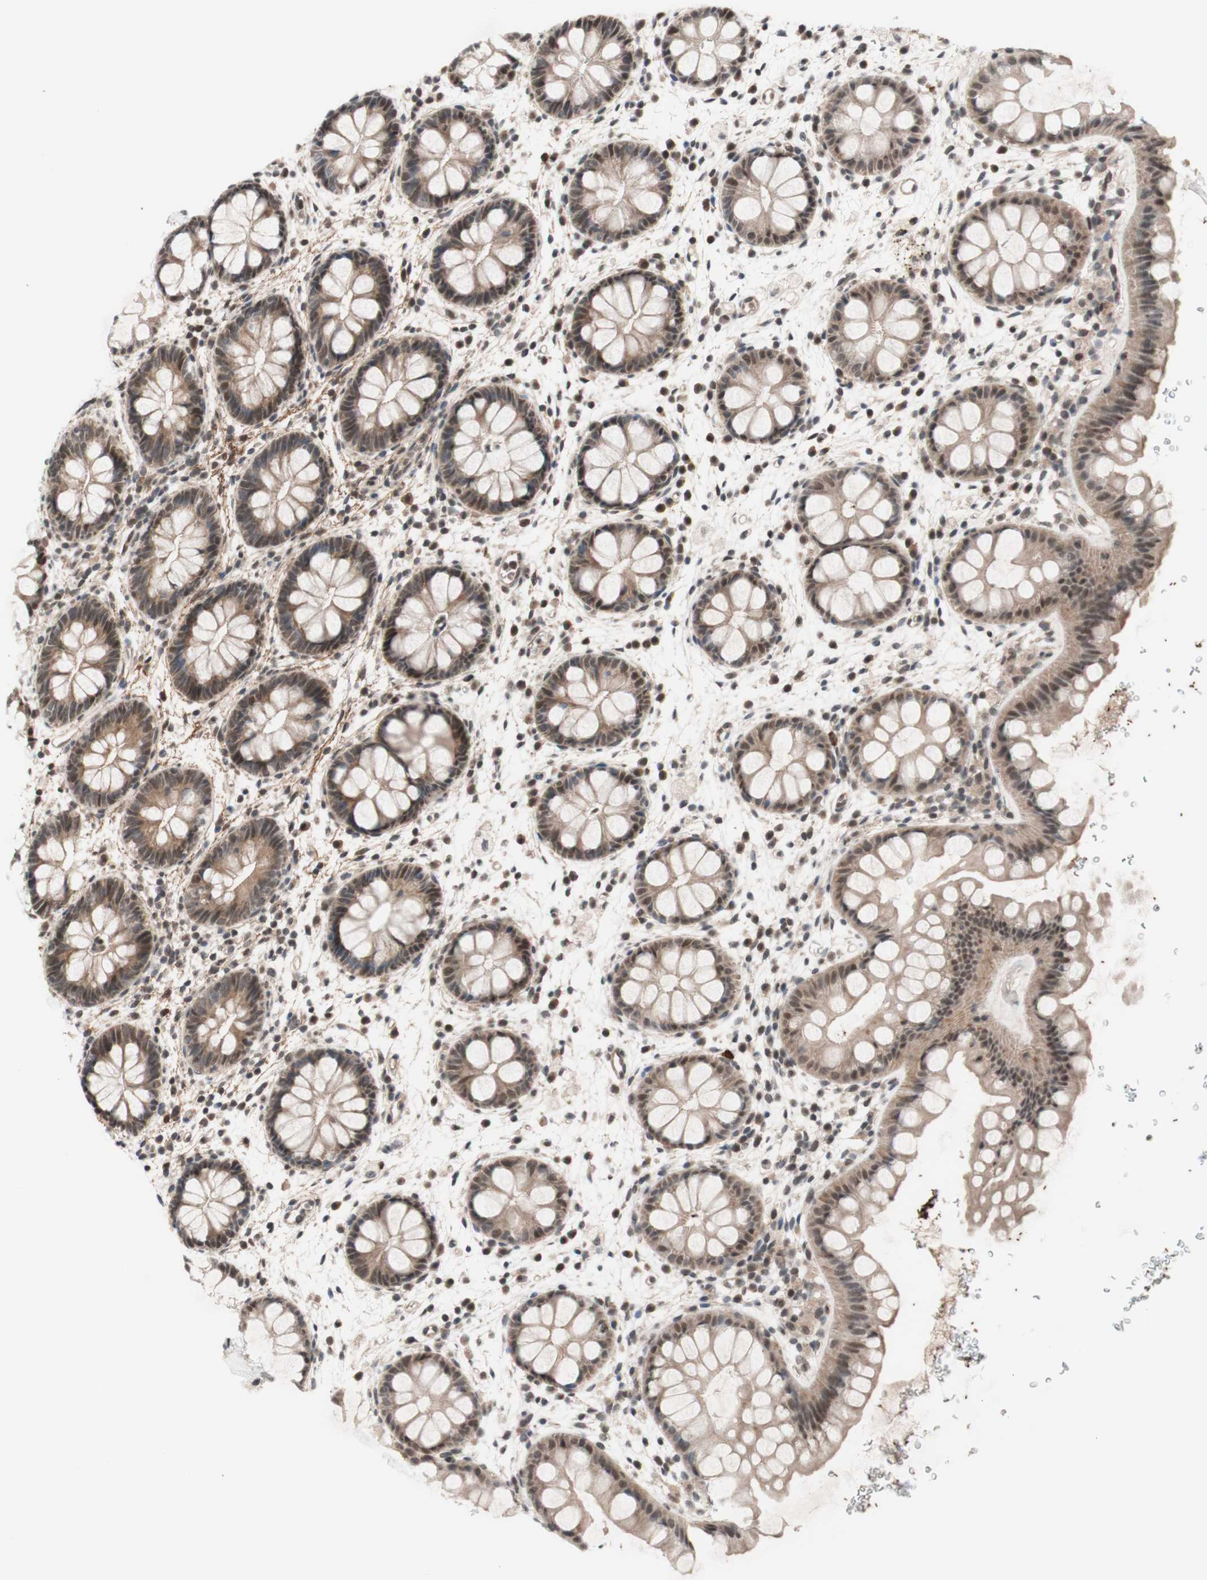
{"staining": {"intensity": "moderate", "quantity": ">75%", "location": "cytoplasmic/membranous,nuclear"}, "tissue": "rectum", "cell_type": "Glandular cells", "image_type": "normal", "snomed": [{"axis": "morphology", "description": "Normal tissue, NOS"}, {"axis": "topography", "description": "Rectum"}], "caption": "Immunohistochemical staining of benign human rectum demonstrates >75% levels of moderate cytoplasmic/membranous,nuclear protein expression in approximately >75% of glandular cells.", "gene": "CD55", "patient": {"sex": "female", "age": 24}}